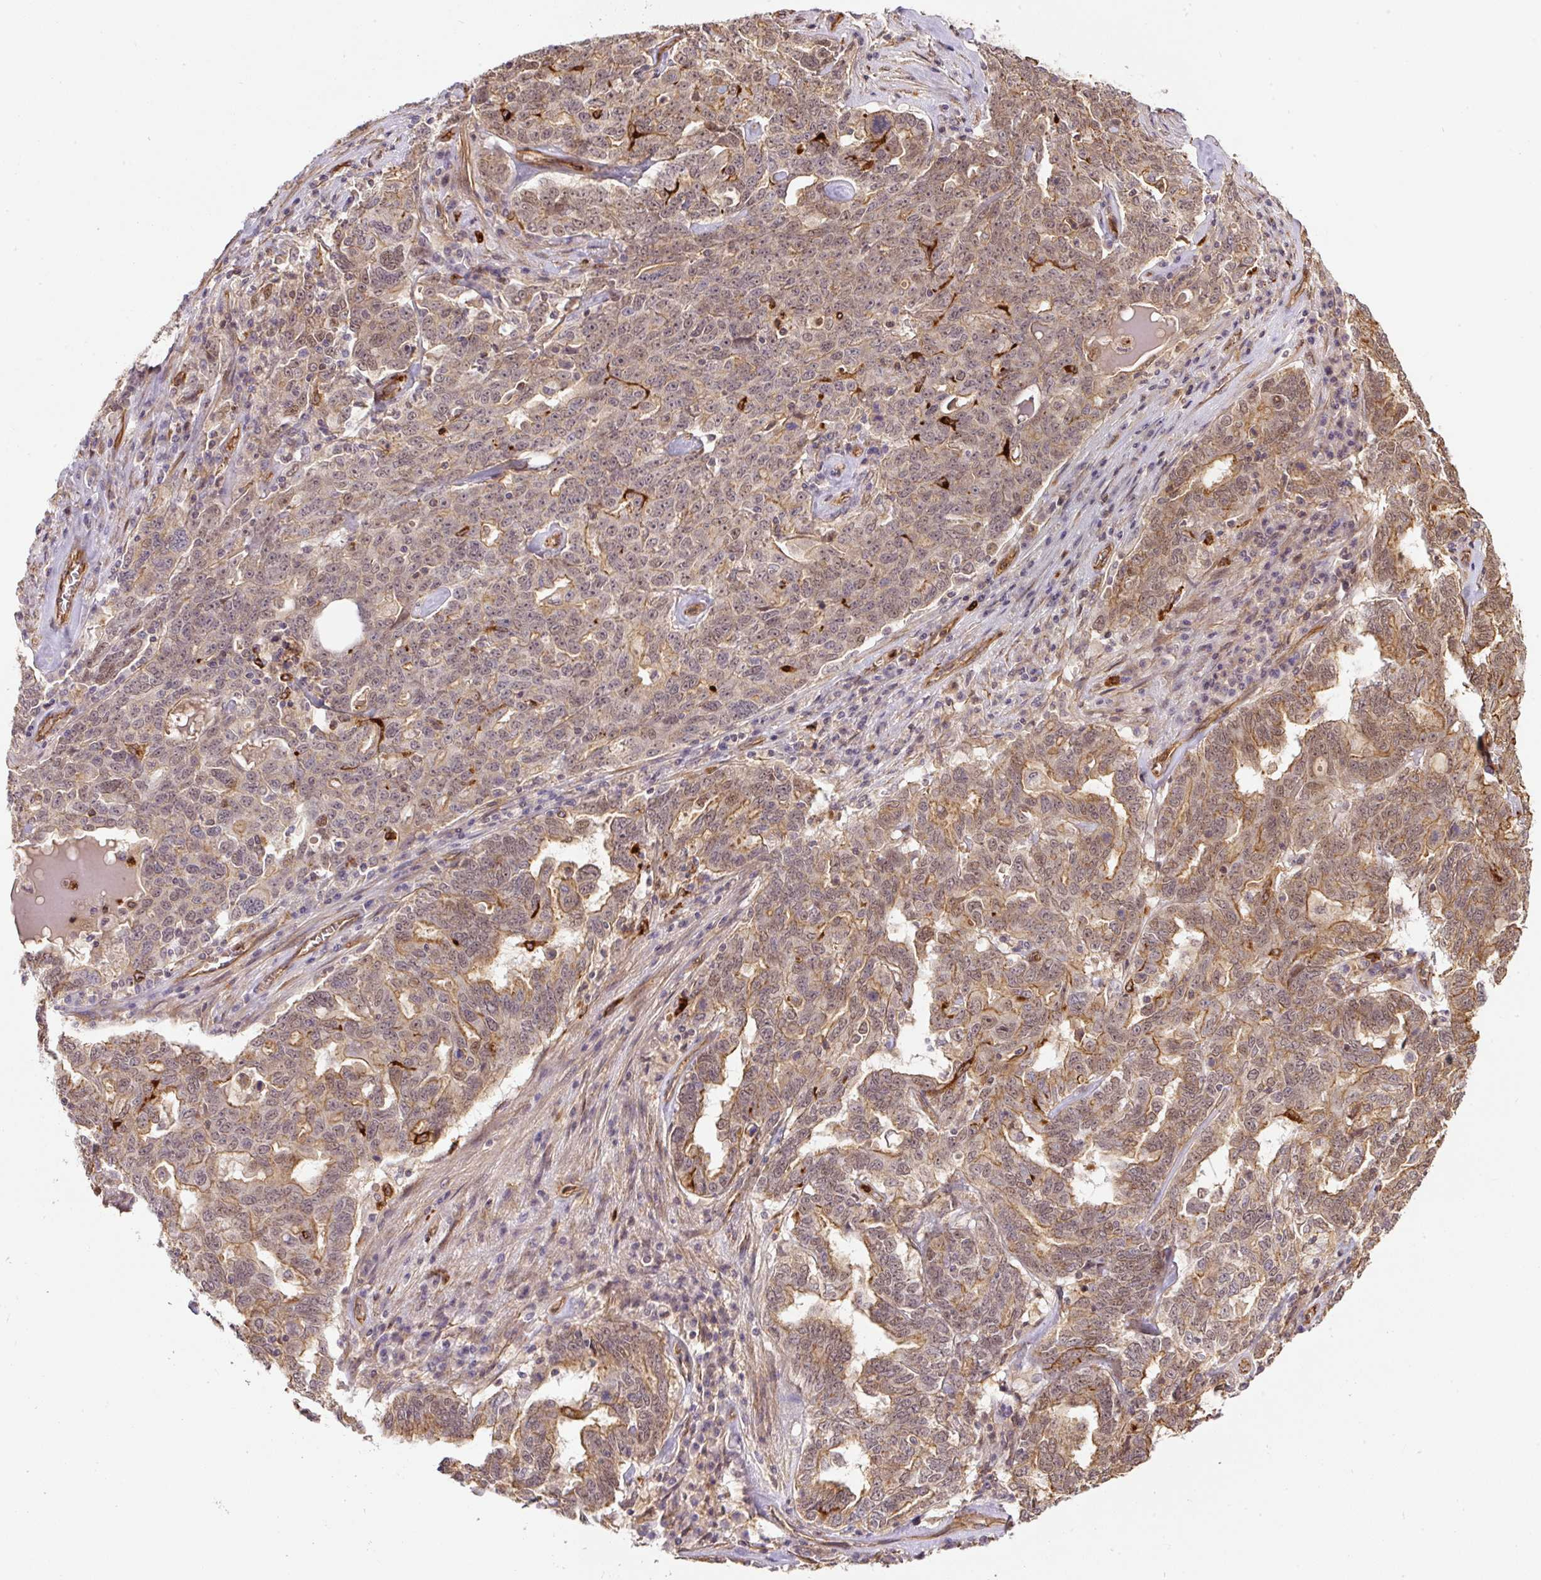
{"staining": {"intensity": "moderate", "quantity": ">75%", "location": "cytoplasmic/membranous,nuclear"}, "tissue": "ovarian cancer", "cell_type": "Tumor cells", "image_type": "cancer", "snomed": [{"axis": "morphology", "description": "Carcinoma, endometroid"}, {"axis": "topography", "description": "Ovary"}], "caption": "The photomicrograph demonstrates a brown stain indicating the presence of a protein in the cytoplasmic/membranous and nuclear of tumor cells in ovarian cancer.", "gene": "B3GALT5", "patient": {"sex": "female", "age": 62}}